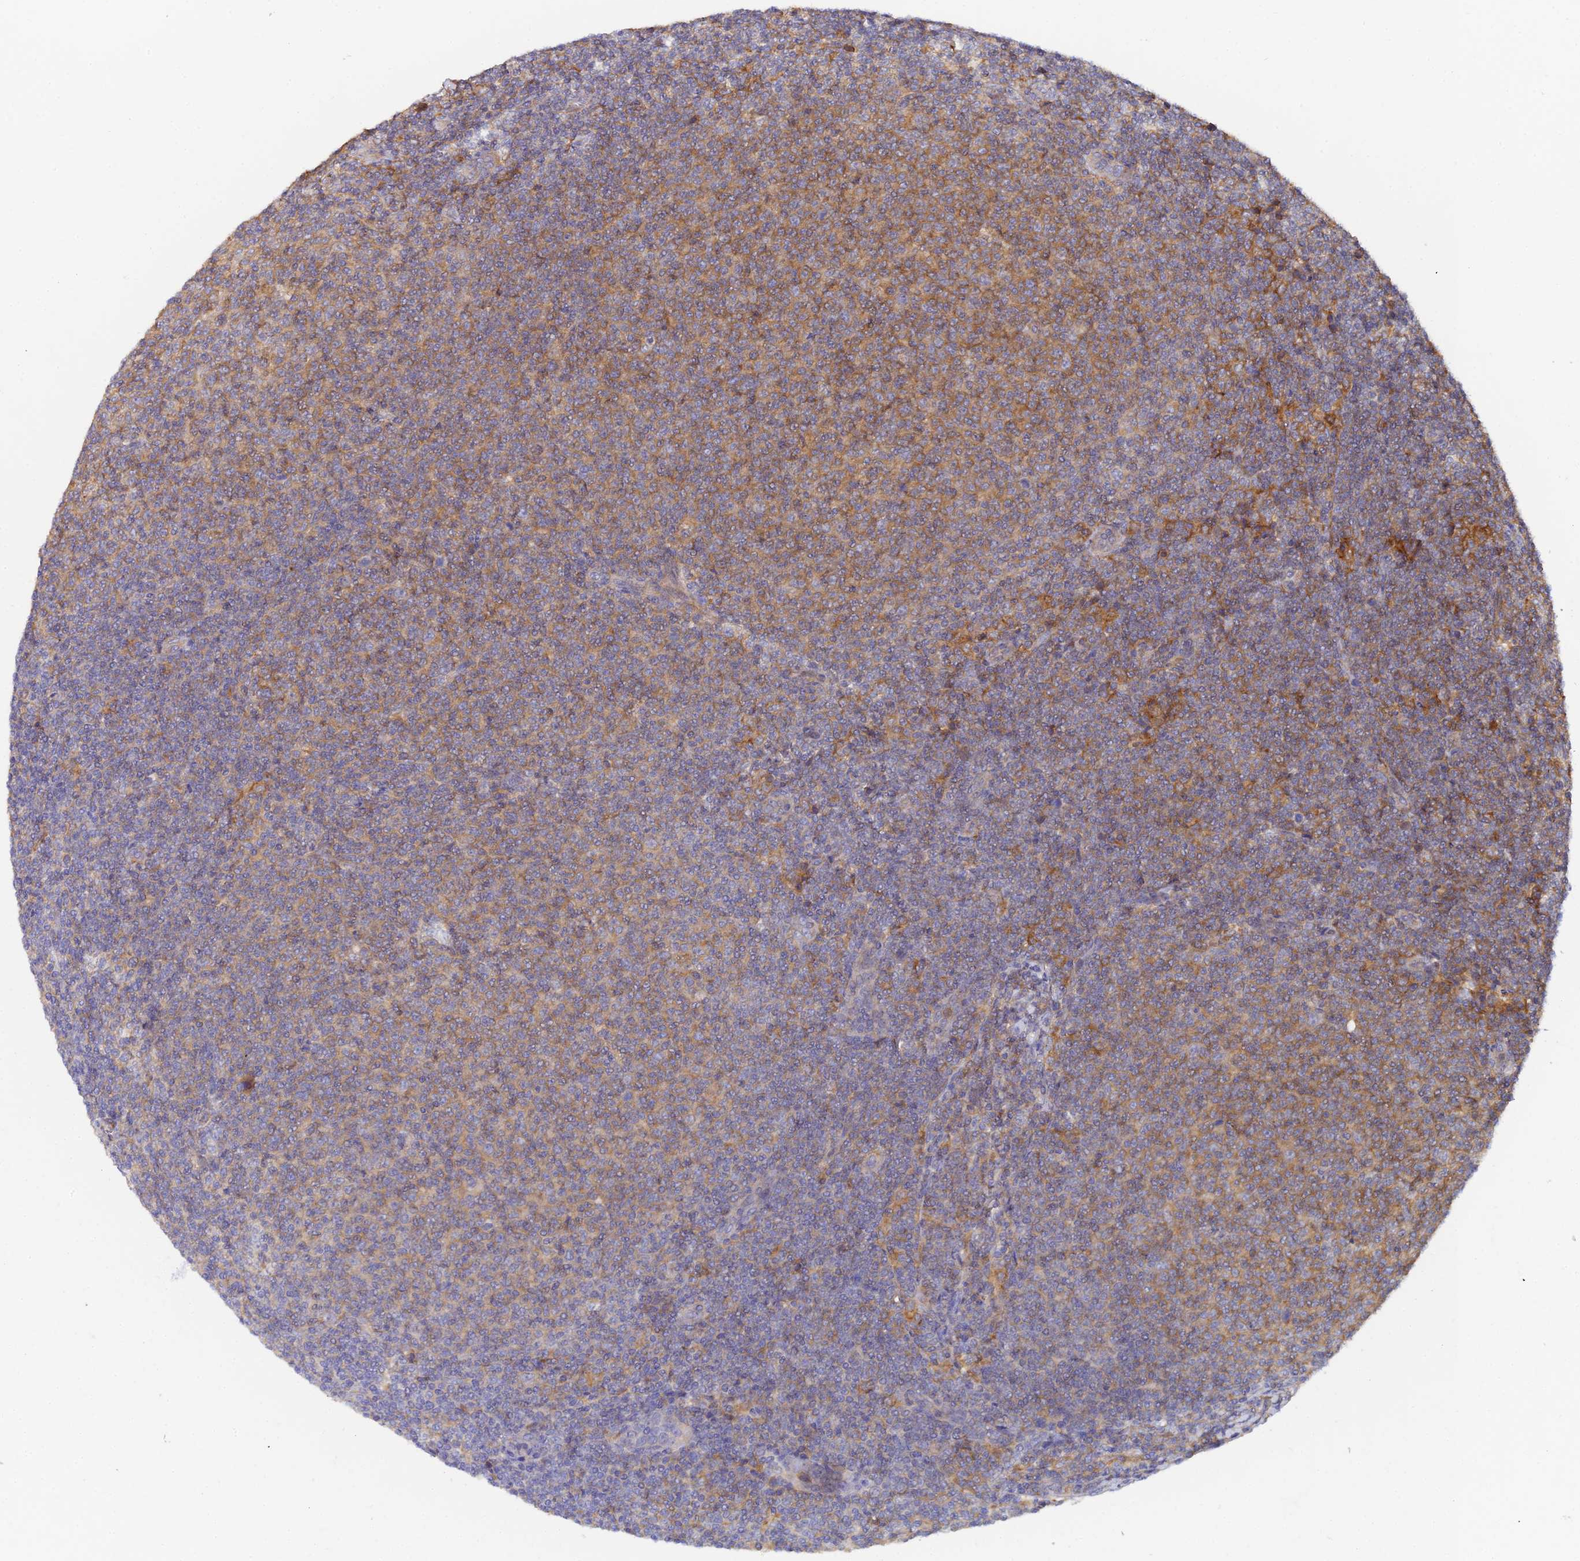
{"staining": {"intensity": "moderate", "quantity": ">75%", "location": "cytoplasmic/membranous"}, "tissue": "lymphoma", "cell_type": "Tumor cells", "image_type": "cancer", "snomed": [{"axis": "morphology", "description": "Malignant lymphoma, non-Hodgkin's type, Low grade"}, {"axis": "topography", "description": "Lymph node"}], "caption": "Immunohistochemistry (IHC) image of neoplastic tissue: malignant lymphoma, non-Hodgkin's type (low-grade) stained using IHC displays medium levels of moderate protein expression localized specifically in the cytoplasmic/membranous of tumor cells, appearing as a cytoplasmic/membranous brown color.", "gene": "GNG5B", "patient": {"sex": "male", "age": 66}}